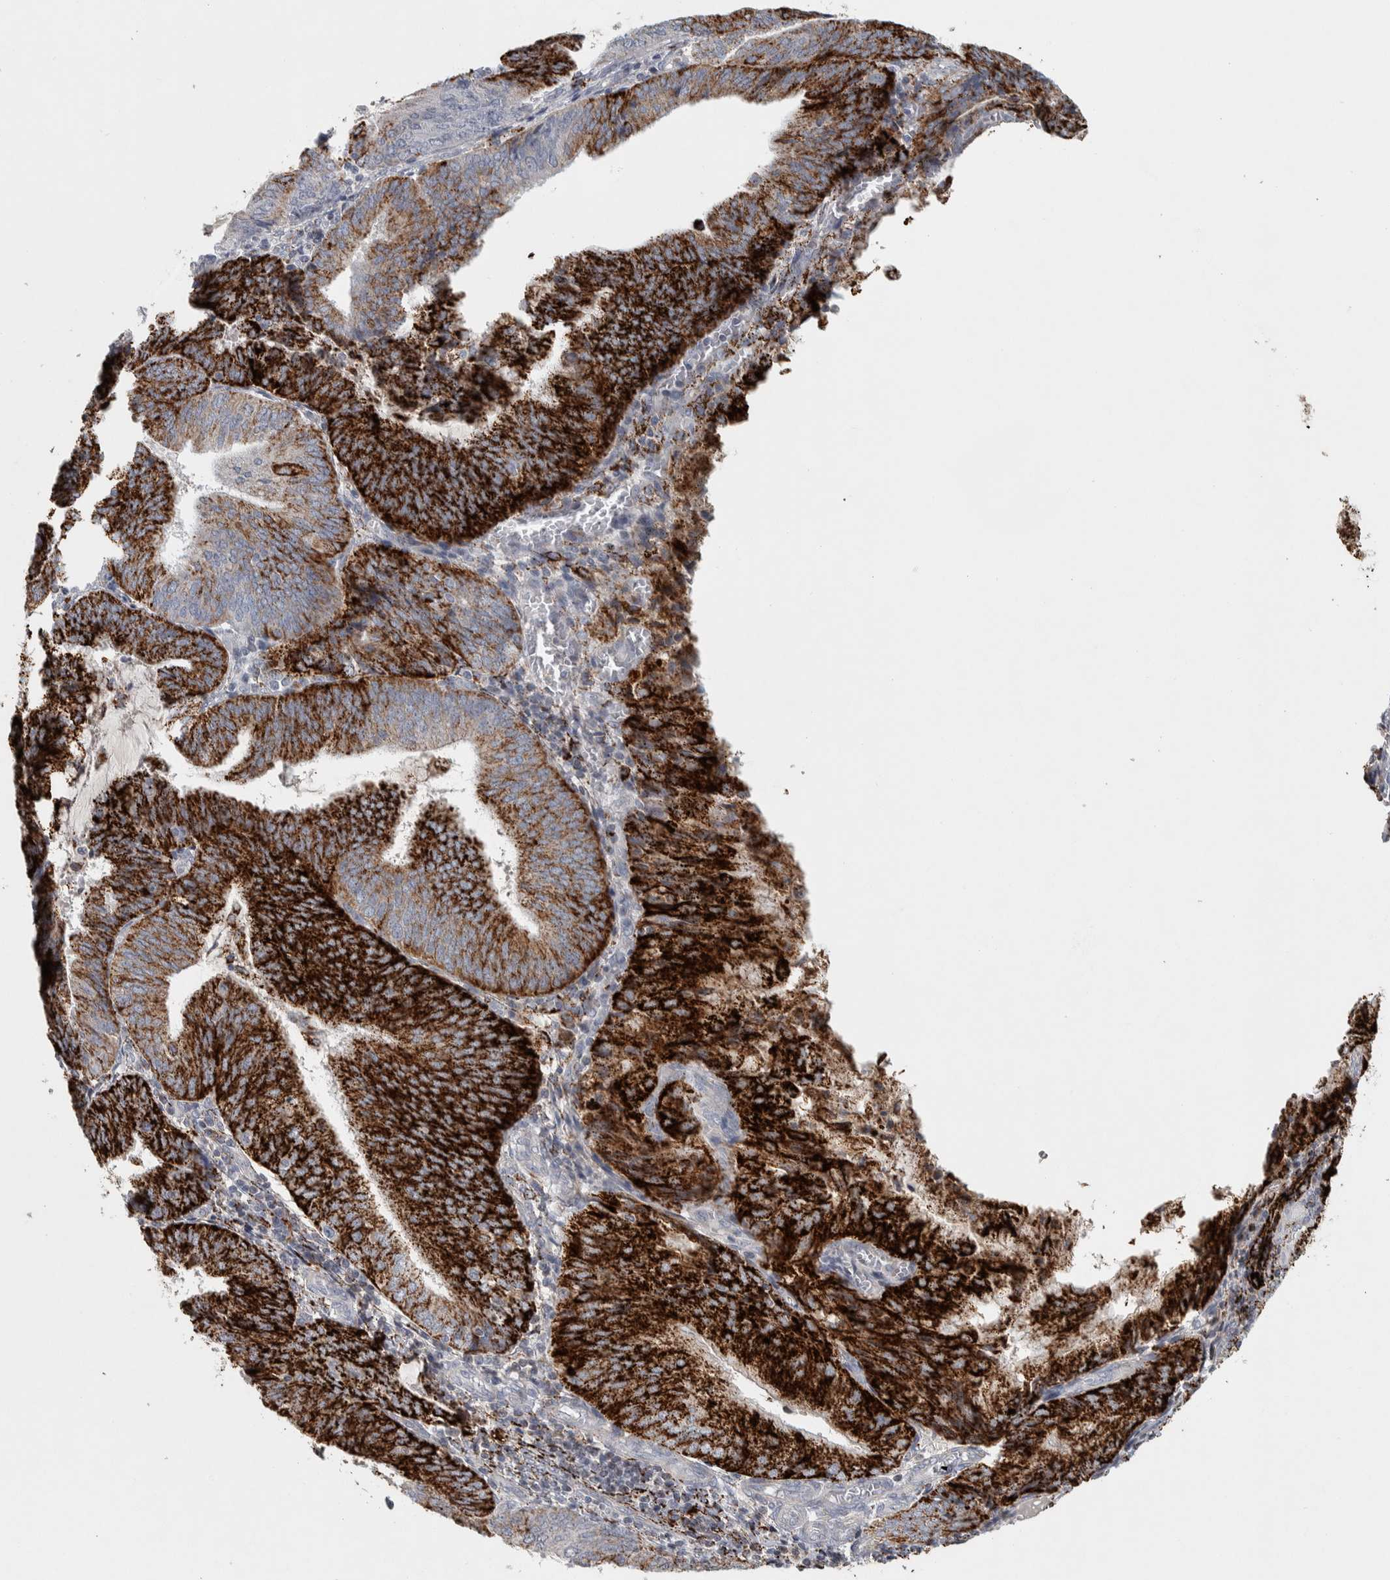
{"staining": {"intensity": "strong", "quantity": "25%-75%", "location": "cytoplasmic/membranous"}, "tissue": "endometrial cancer", "cell_type": "Tumor cells", "image_type": "cancer", "snomed": [{"axis": "morphology", "description": "Adenocarcinoma, NOS"}, {"axis": "topography", "description": "Endometrium"}], "caption": "DAB immunohistochemical staining of endometrial cancer displays strong cytoplasmic/membranous protein staining in approximately 25%-75% of tumor cells.", "gene": "FAM78A", "patient": {"sex": "female", "age": 81}}